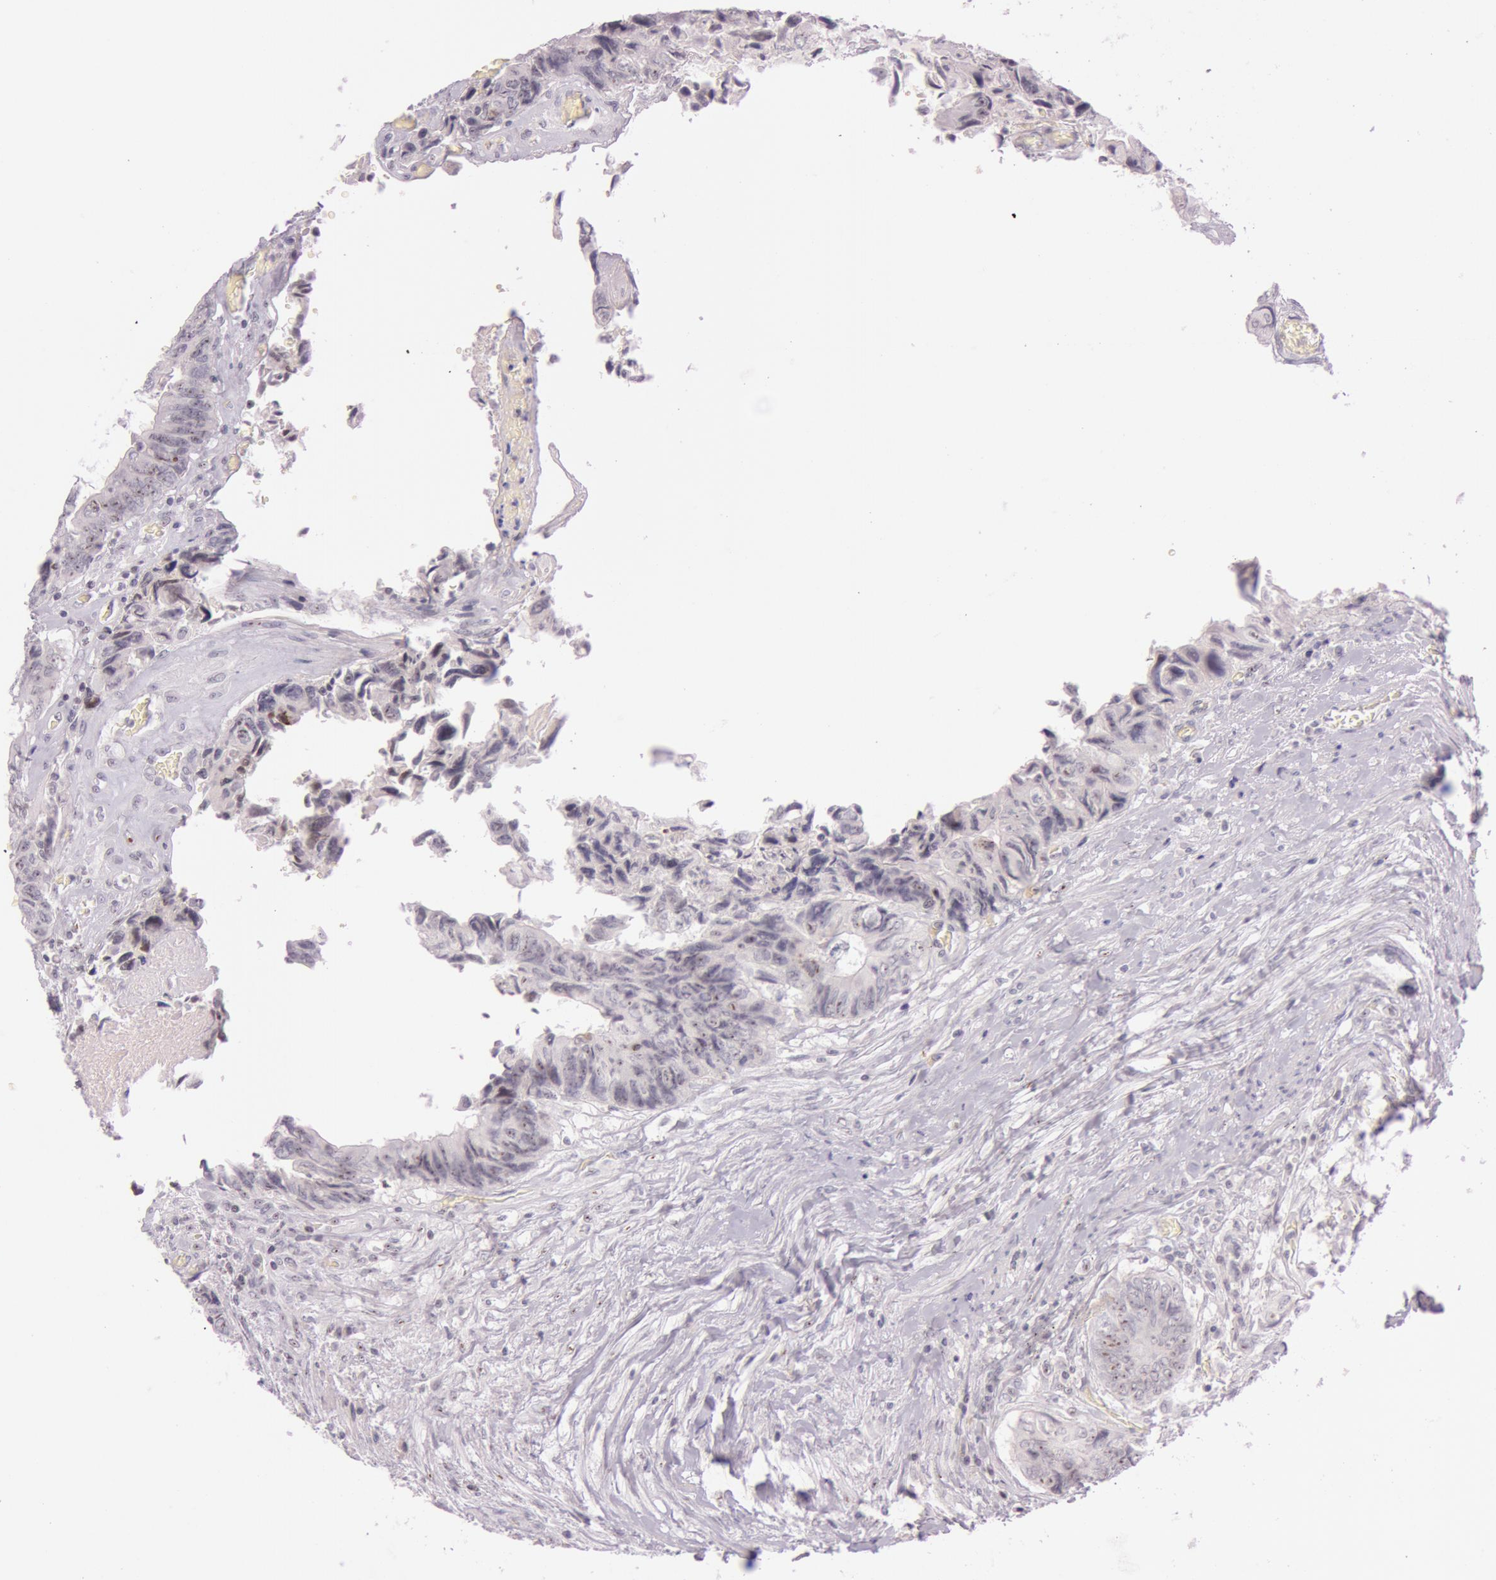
{"staining": {"intensity": "moderate", "quantity": ">75%", "location": "nuclear"}, "tissue": "colorectal cancer", "cell_type": "Tumor cells", "image_type": "cancer", "snomed": [{"axis": "morphology", "description": "Adenocarcinoma, NOS"}, {"axis": "topography", "description": "Rectum"}], "caption": "Human colorectal cancer (adenocarcinoma) stained for a protein (brown) exhibits moderate nuclear positive expression in about >75% of tumor cells.", "gene": "FBL", "patient": {"sex": "female", "age": 82}}